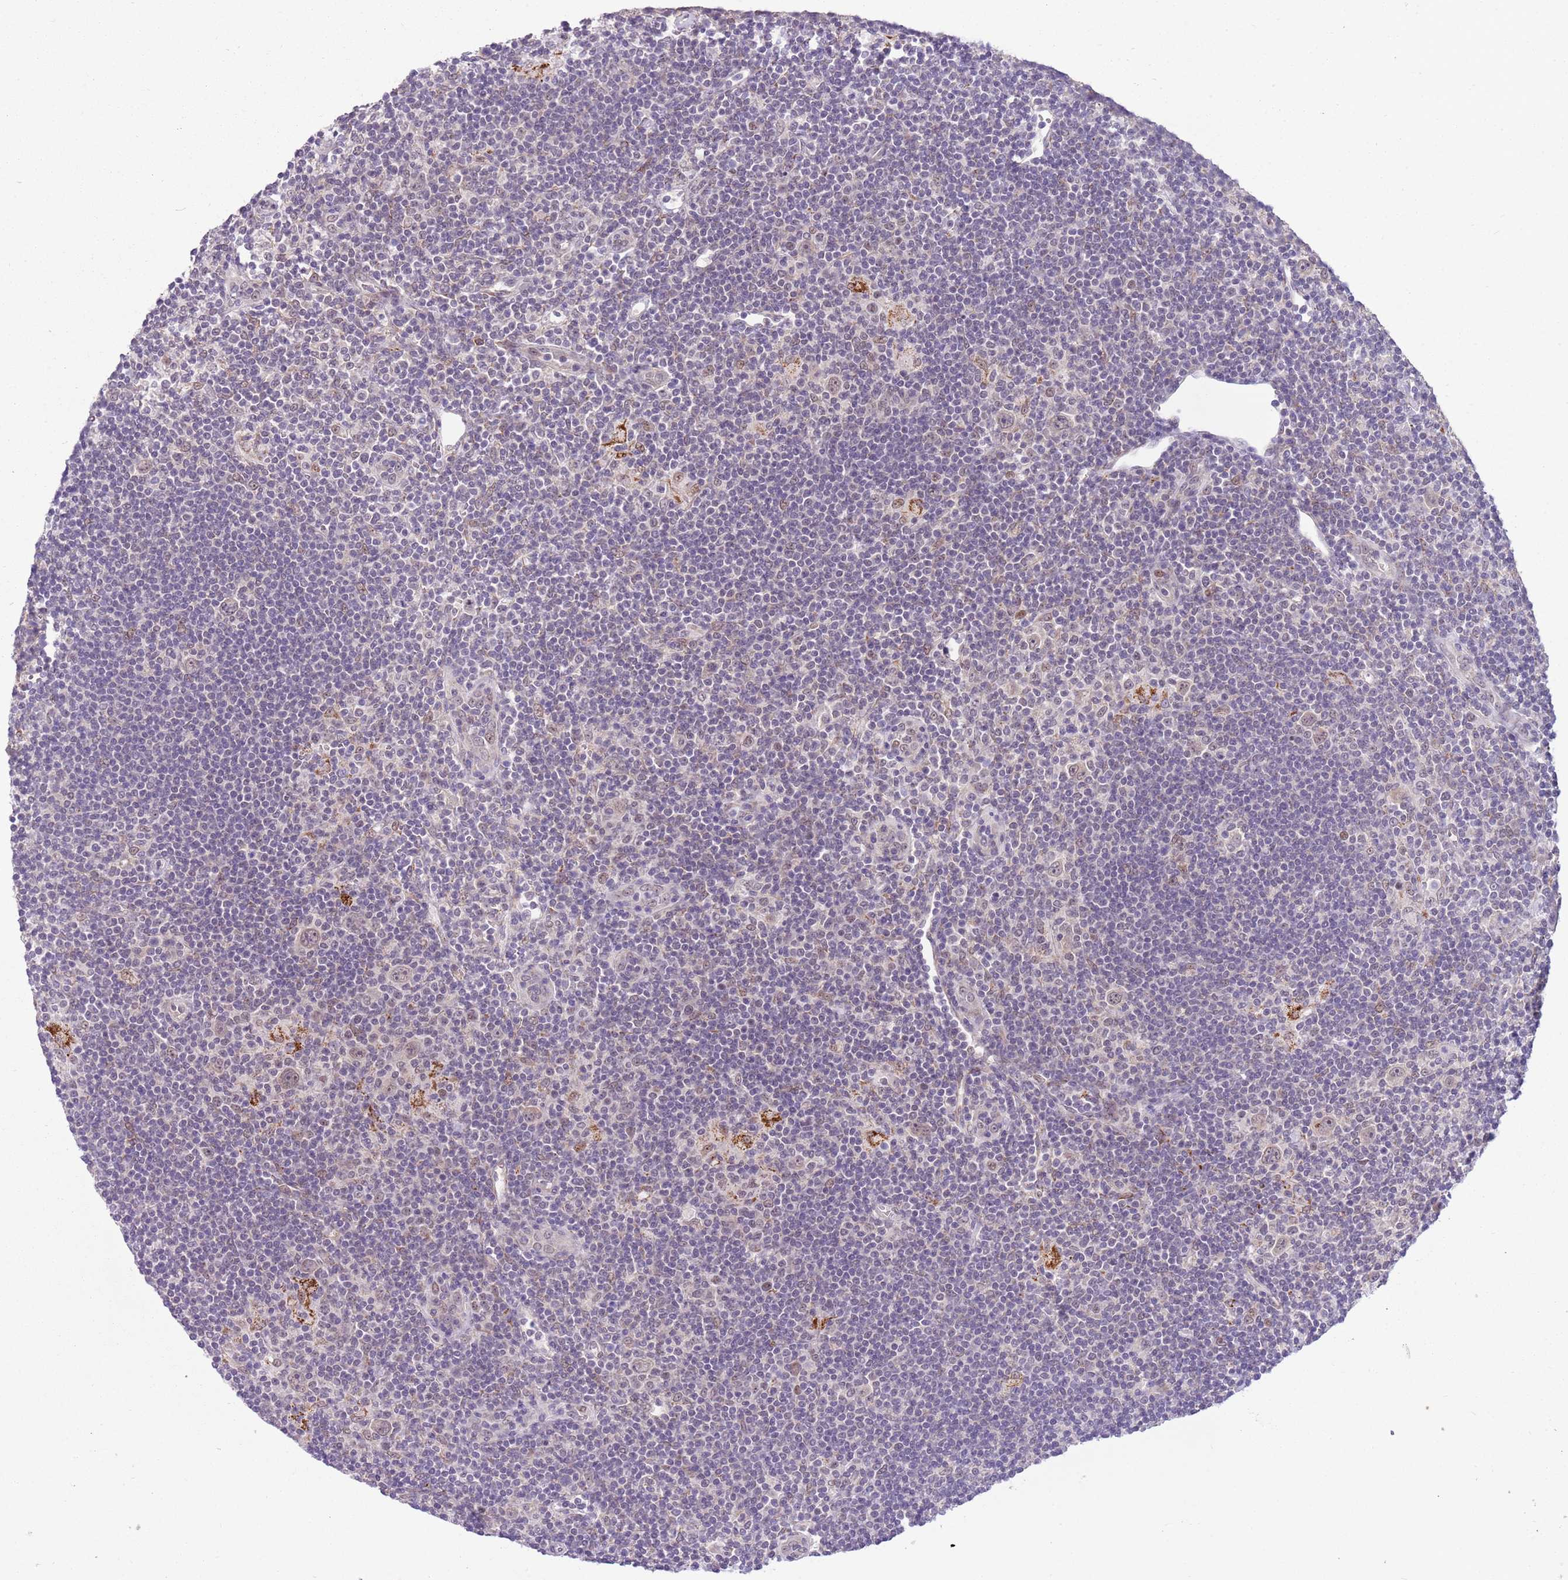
{"staining": {"intensity": "negative", "quantity": "none", "location": "none"}, "tissue": "lymphoma", "cell_type": "Tumor cells", "image_type": "cancer", "snomed": [{"axis": "morphology", "description": "Hodgkin's disease, NOS"}, {"axis": "topography", "description": "Lymph node"}], "caption": "High magnification brightfield microscopy of Hodgkin's disease stained with DAB (brown) and counterstained with hematoxylin (blue): tumor cells show no significant staining.", "gene": "FAM120C", "patient": {"sex": "female", "age": 57}}